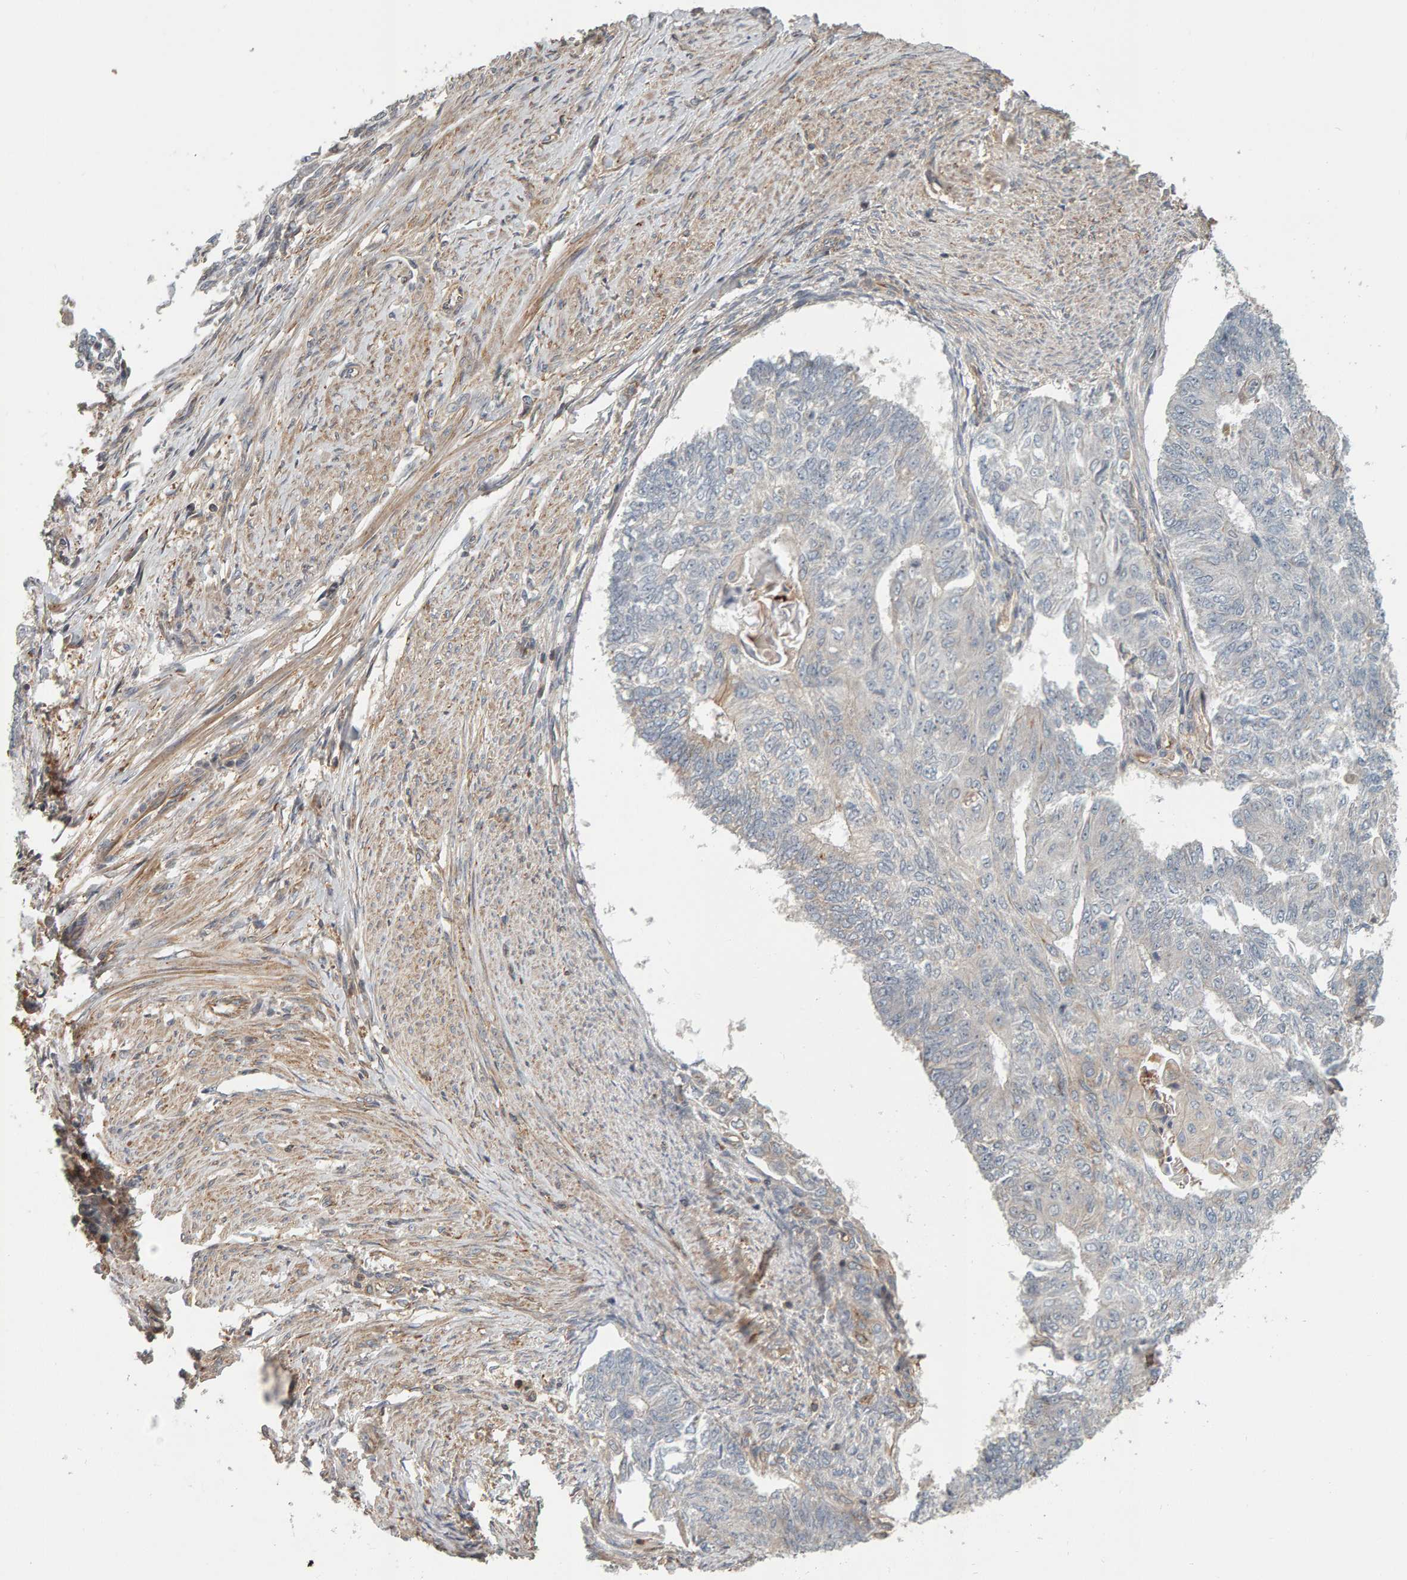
{"staining": {"intensity": "negative", "quantity": "none", "location": "none"}, "tissue": "endometrial cancer", "cell_type": "Tumor cells", "image_type": "cancer", "snomed": [{"axis": "morphology", "description": "Adenocarcinoma, NOS"}, {"axis": "topography", "description": "Endometrium"}], "caption": "Tumor cells show no significant protein expression in endometrial cancer (adenocarcinoma).", "gene": "C9orf72", "patient": {"sex": "female", "age": 32}}